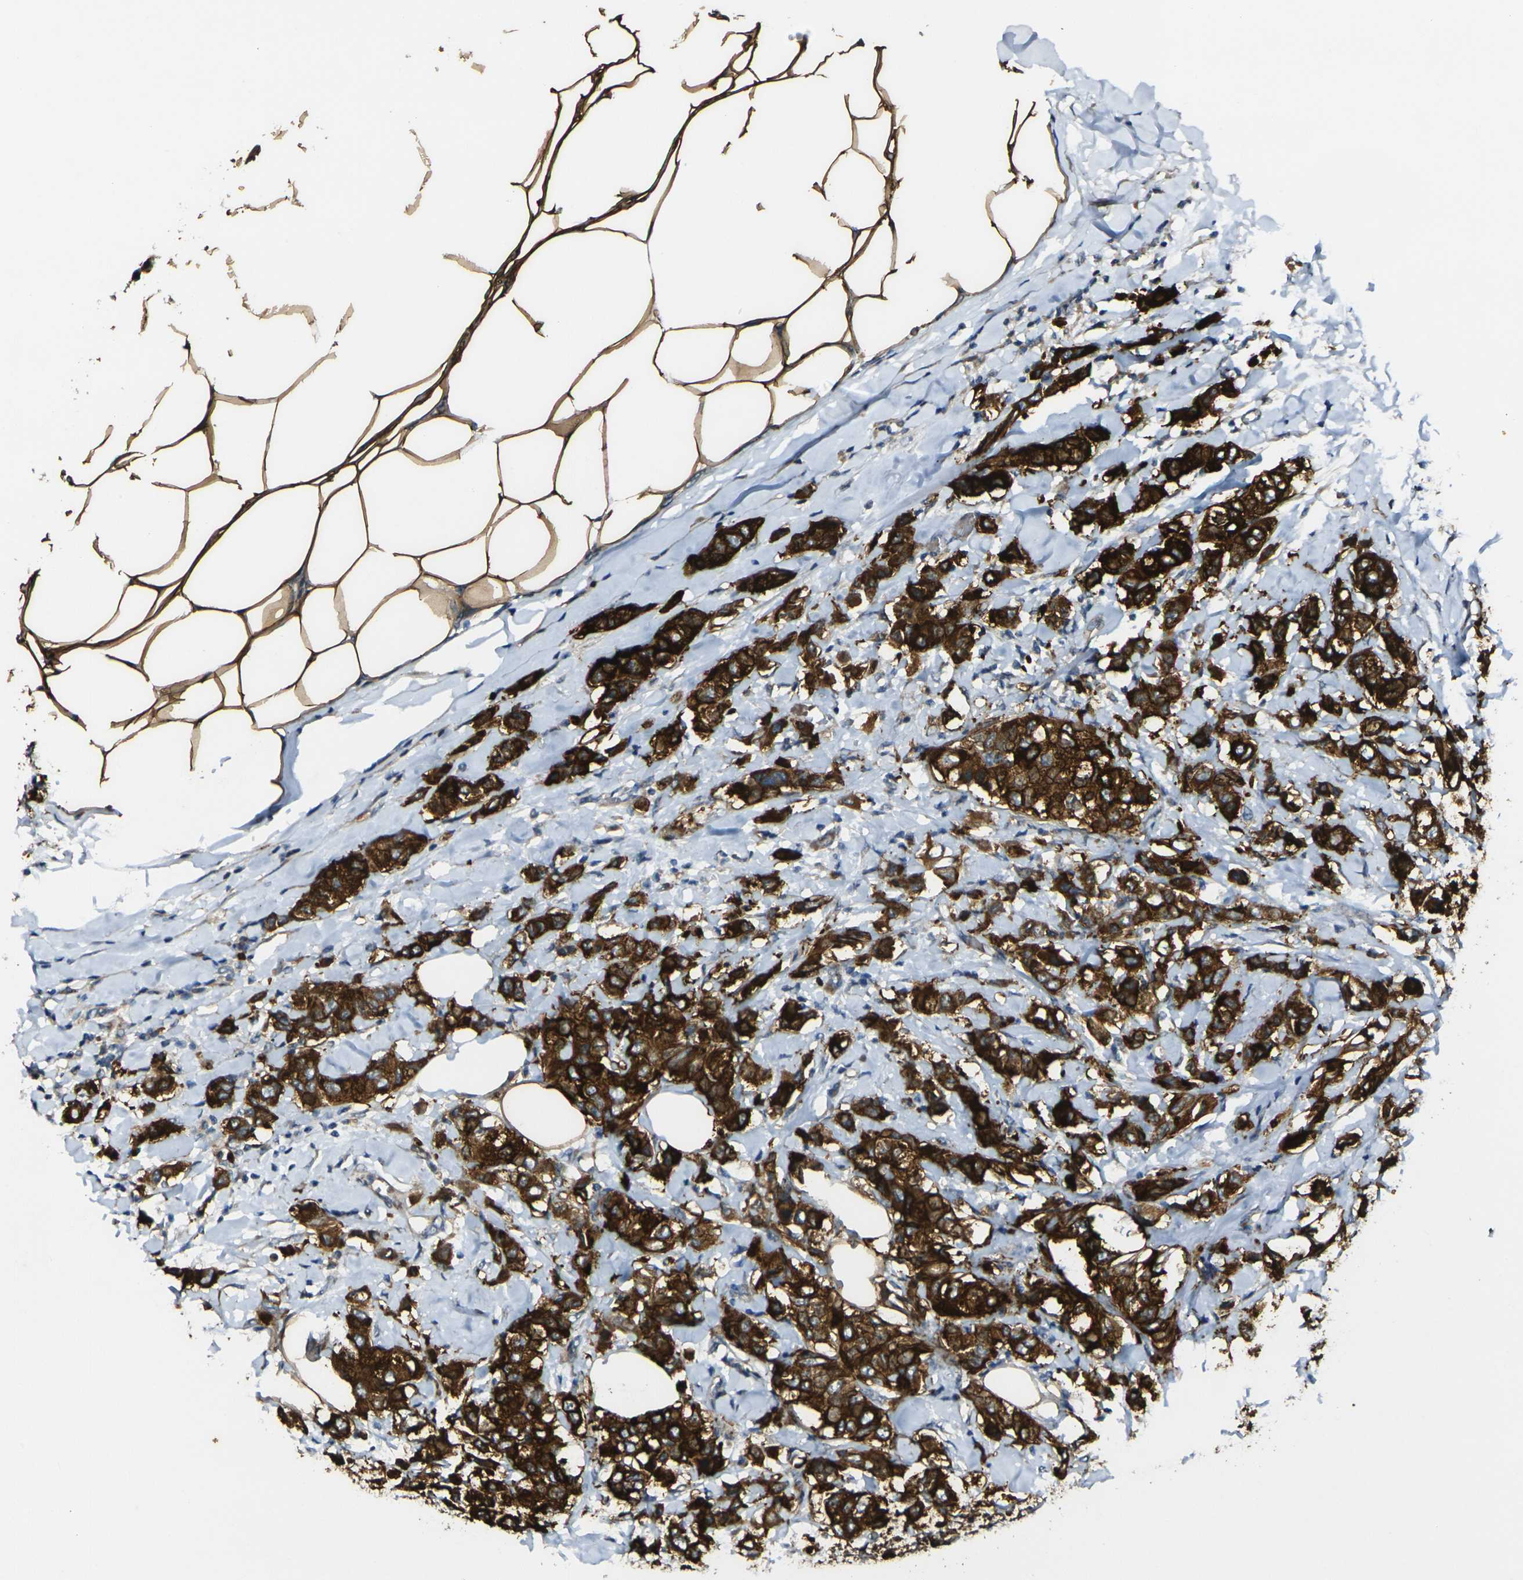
{"staining": {"intensity": "strong", "quantity": ">75%", "location": "cytoplasmic/membranous"}, "tissue": "breast cancer", "cell_type": "Tumor cells", "image_type": "cancer", "snomed": [{"axis": "morphology", "description": "Duct carcinoma"}, {"axis": "topography", "description": "Breast"}], "caption": "A micrograph of human breast cancer stained for a protein reveals strong cytoplasmic/membranous brown staining in tumor cells. Nuclei are stained in blue.", "gene": "GNA12", "patient": {"sex": "female", "age": 50}}